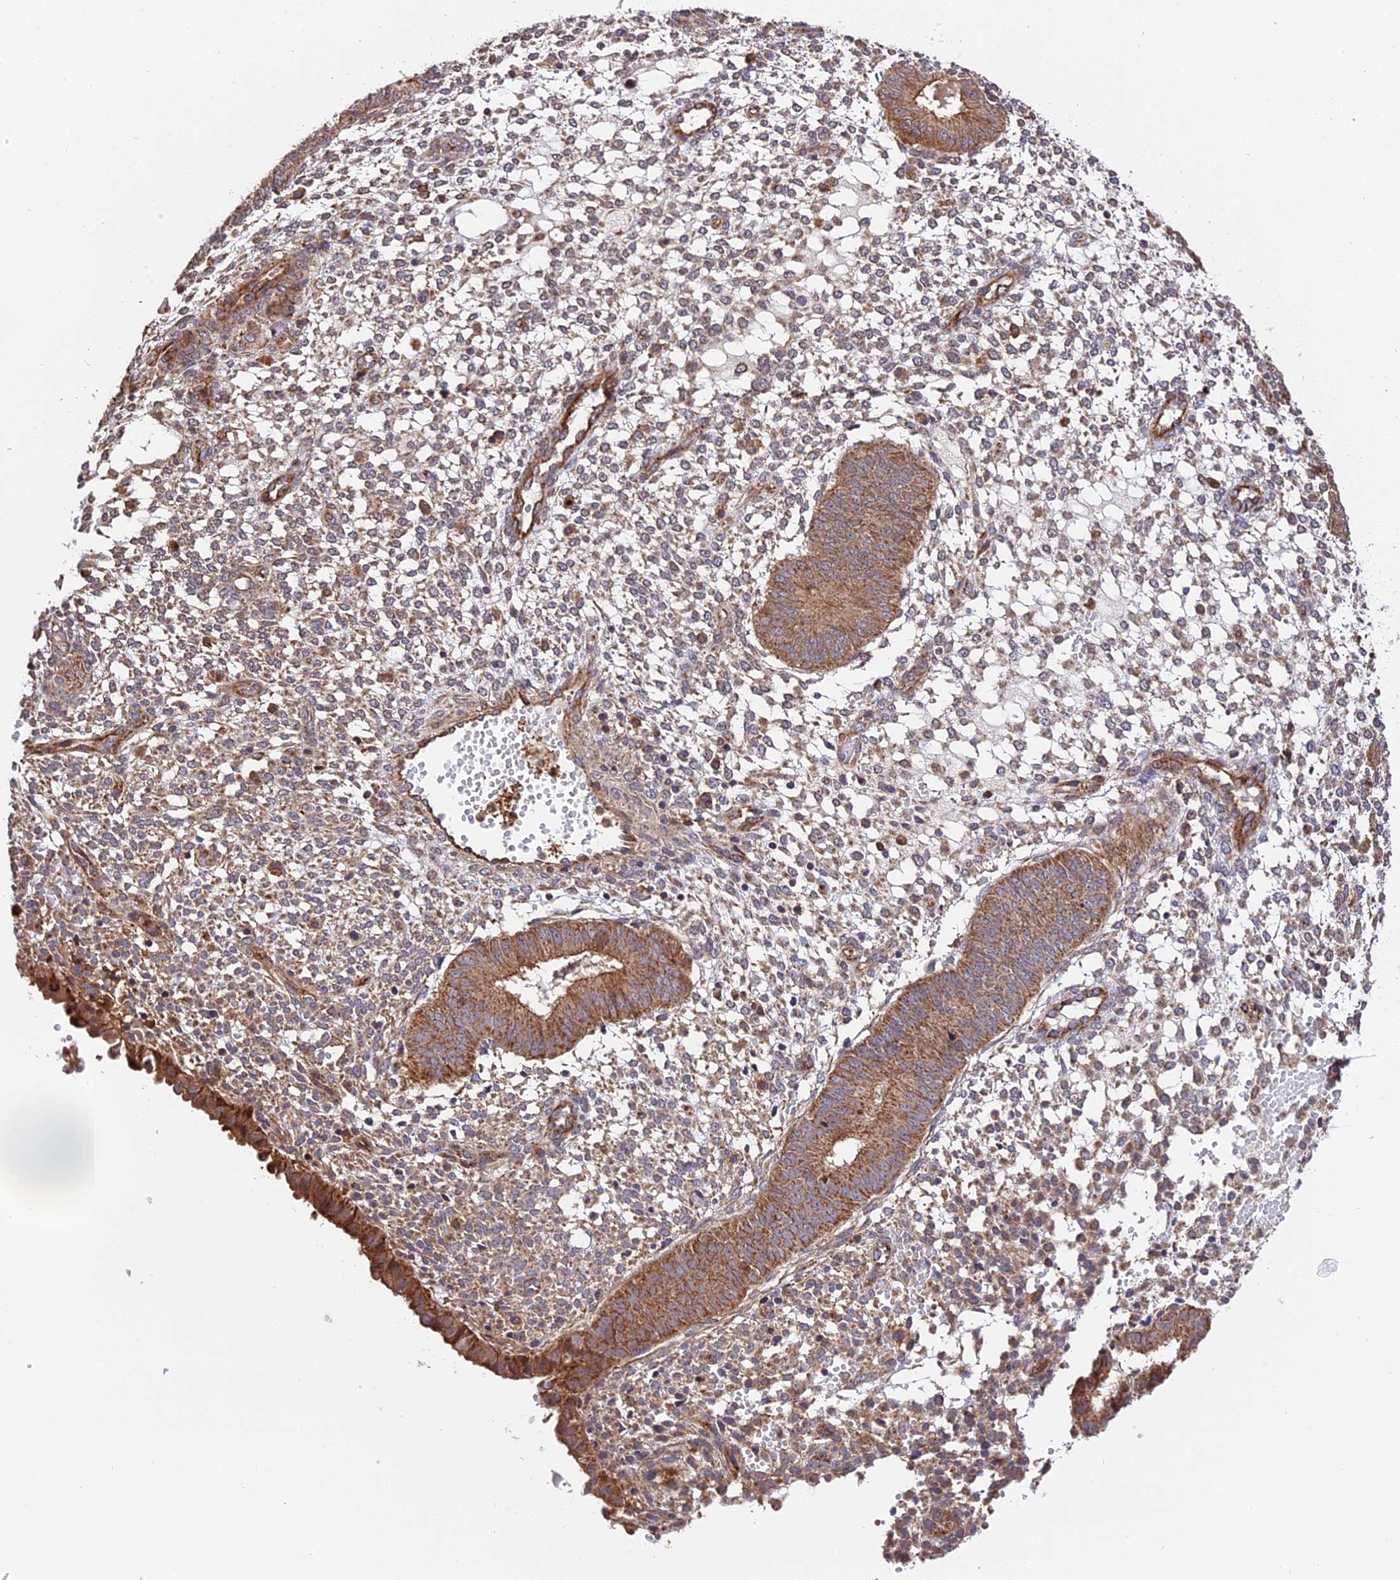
{"staining": {"intensity": "moderate", "quantity": ">75%", "location": "cytoplasmic/membranous"}, "tissue": "endometrium", "cell_type": "Cells in endometrial stroma", "image_type": "normal", "snomed": [{"axis": "morphology", "description": "Normal tissue, NOS"}, {"axis": "topography", "description": "Endometrium"}], "caption": "High-power microscopy captured an immunohistochemistry histopathology image of unremarkable endometrium, revealing moderate cytoplasmic/membranous staining in about >75% of cells in endometrial stroma. The staining is performed using DAB (3,3'-diaminobenzidine) brown chromogen to label protein expression. The nuclei are counter-stained blue using hematoxylin.", "gene": "HERPUD1", "patient": {"sex": "female", "age": 49}}